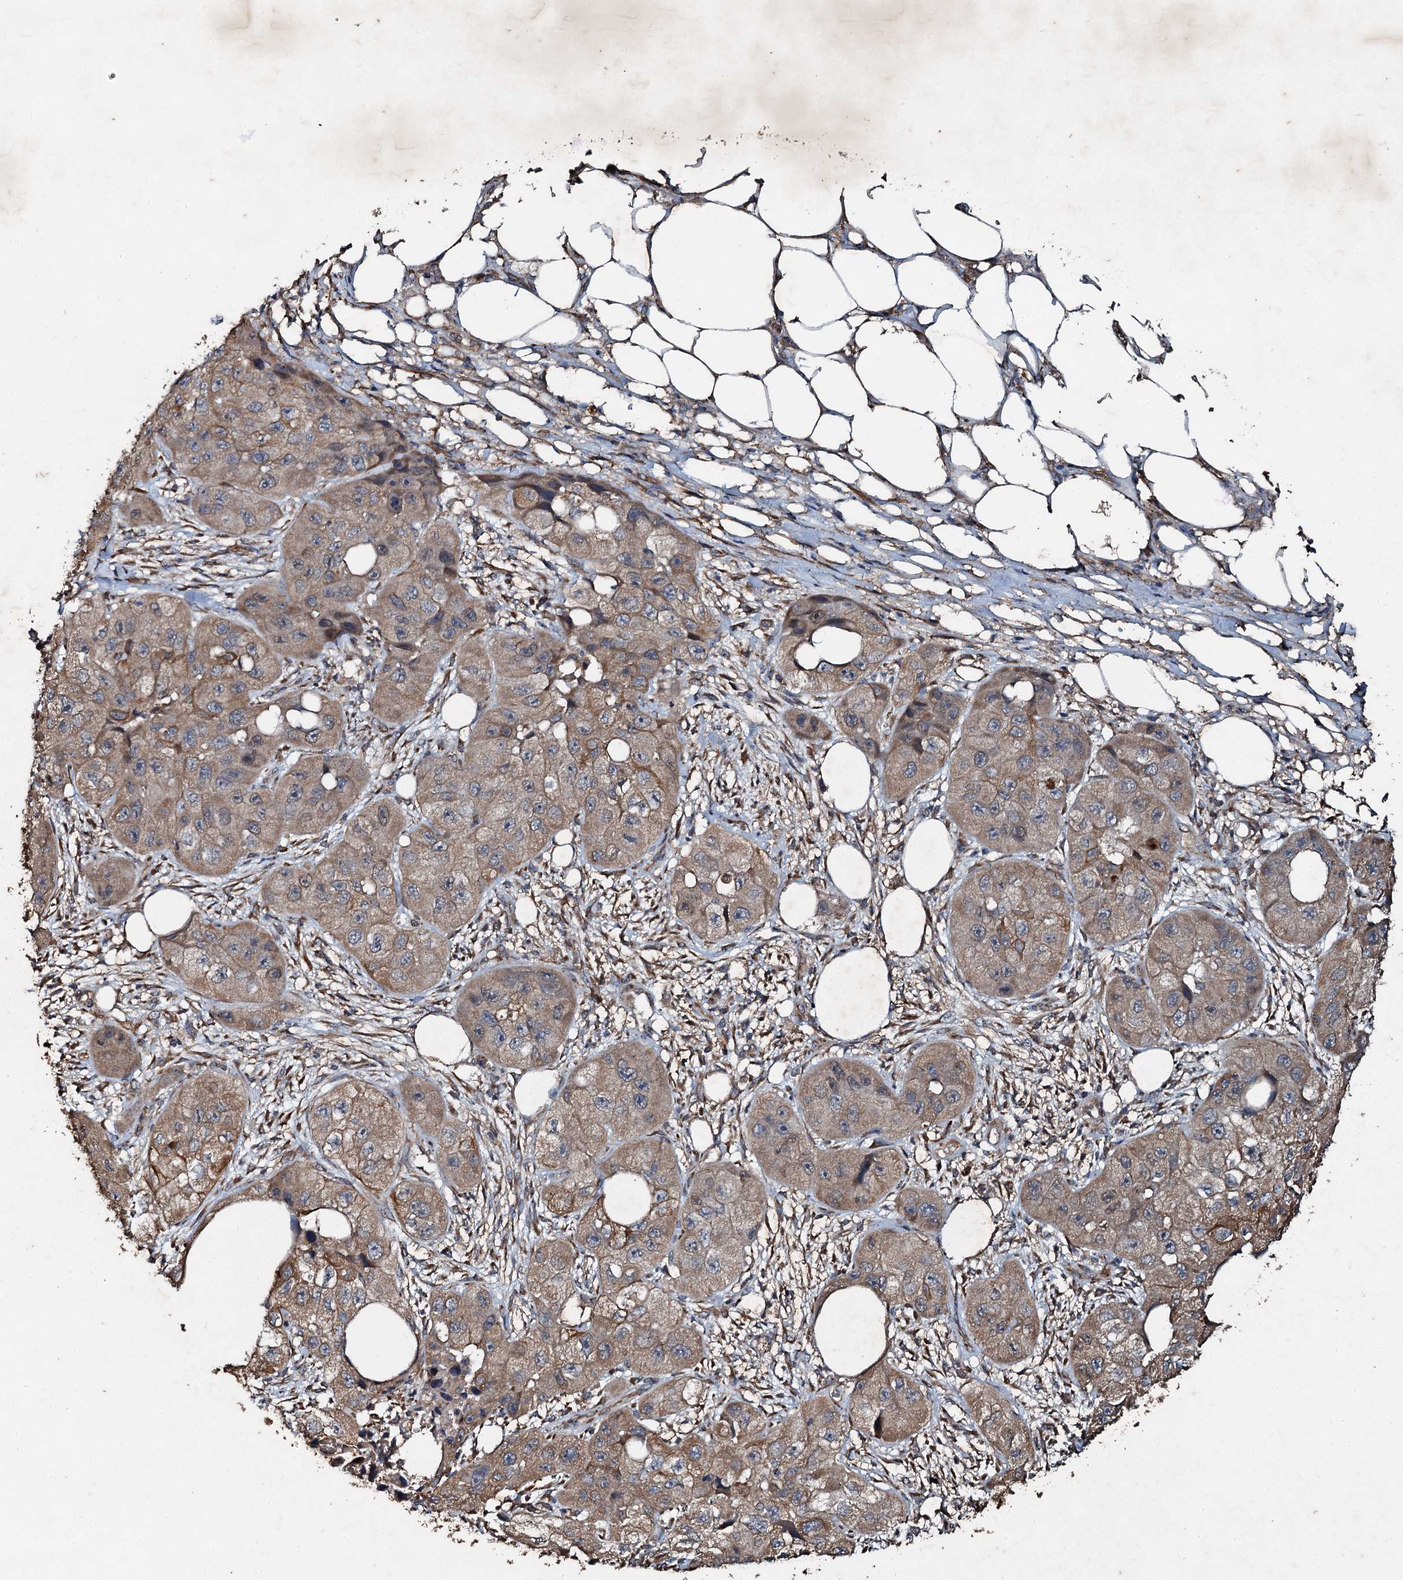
{"staining": {"intensity": "weak", "quantity": ">75%", "location": "cytoplasmic/membranous"}, "tissue": "skin cancer", "cell_type": "Tumor cells", "image_type": "cancer", "snomed": [{"axis": "morphology", "description": "Squamous cell carcinoma, NOS"}, {"axis": "topography", "description": "Skin"}, {"axis": "topography", "description": "Subcutis"}], "caption": "Skin cancer tissue exhibits weak cytoplasmic/membranous expression in about >75% of tumor cells", "gene": "ADAMTS10", "patient": {"sex": "male", "age": 73}}